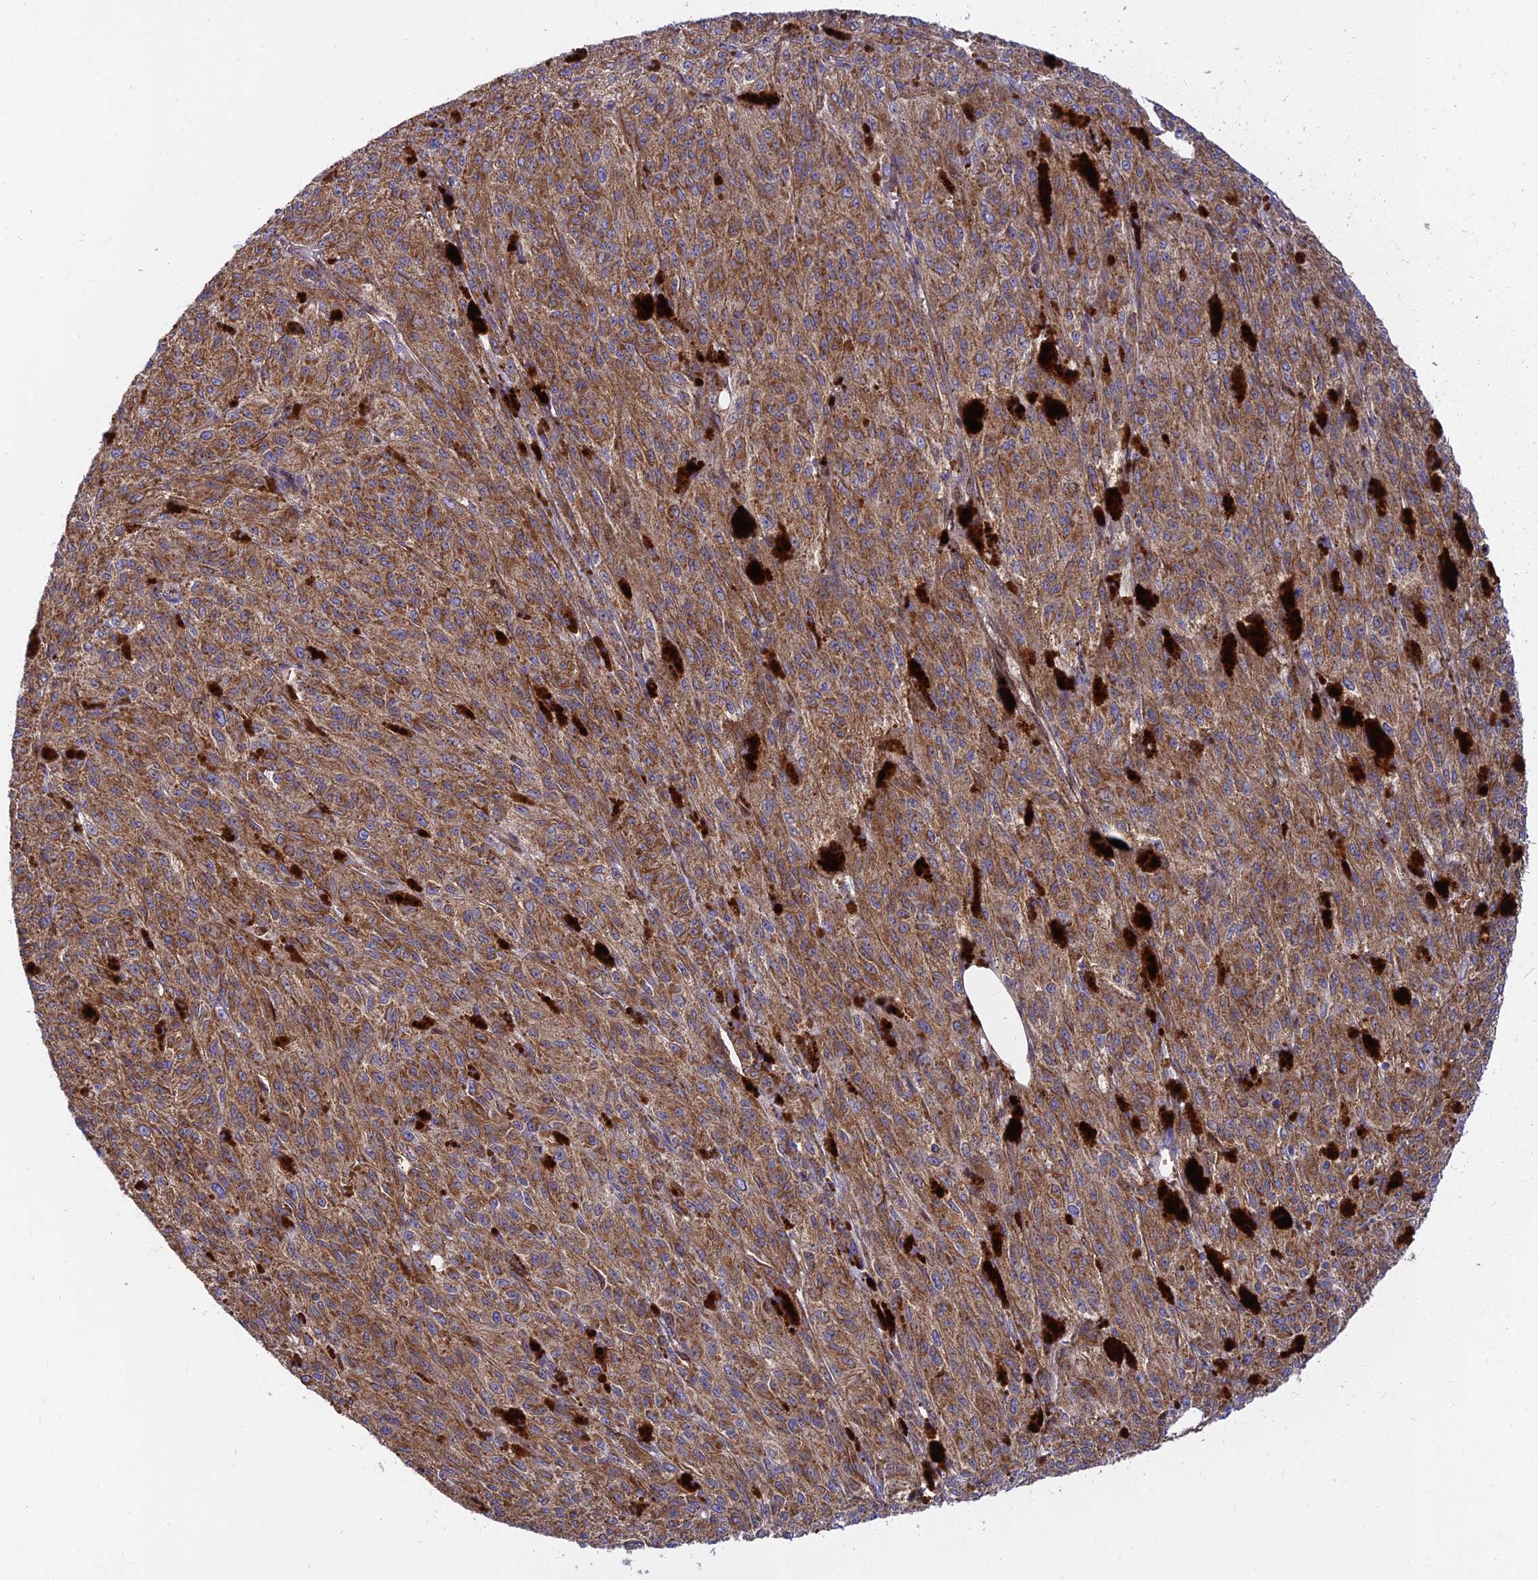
{"staining": {"intensity": "moderate", "quantity": ">75%", "location": "cytoplasmic/membranous"}, "tissue": "melanoma", "cell_type": "Tumor cells", "image_type": "cancer", "snomed": [{"axis": "morphology", "description": "Malignant melanoma, NOS"}, {"axis": "topography", "description": "Skin"}], "caption": "The histopathology image exhibits immunohistochemical staining of malignant melanoma. There is moderate cytoplasmic/membranous expression is identified in about >75% of tumor cells. (Stains: DAB (3,3'-diaminobenzidine) in brown, nuclei in blue, Microscopy: brightfield microscopy at high magnification).", "gene": "PODNL1", "patient": {"sex": "female", "age": 52}}